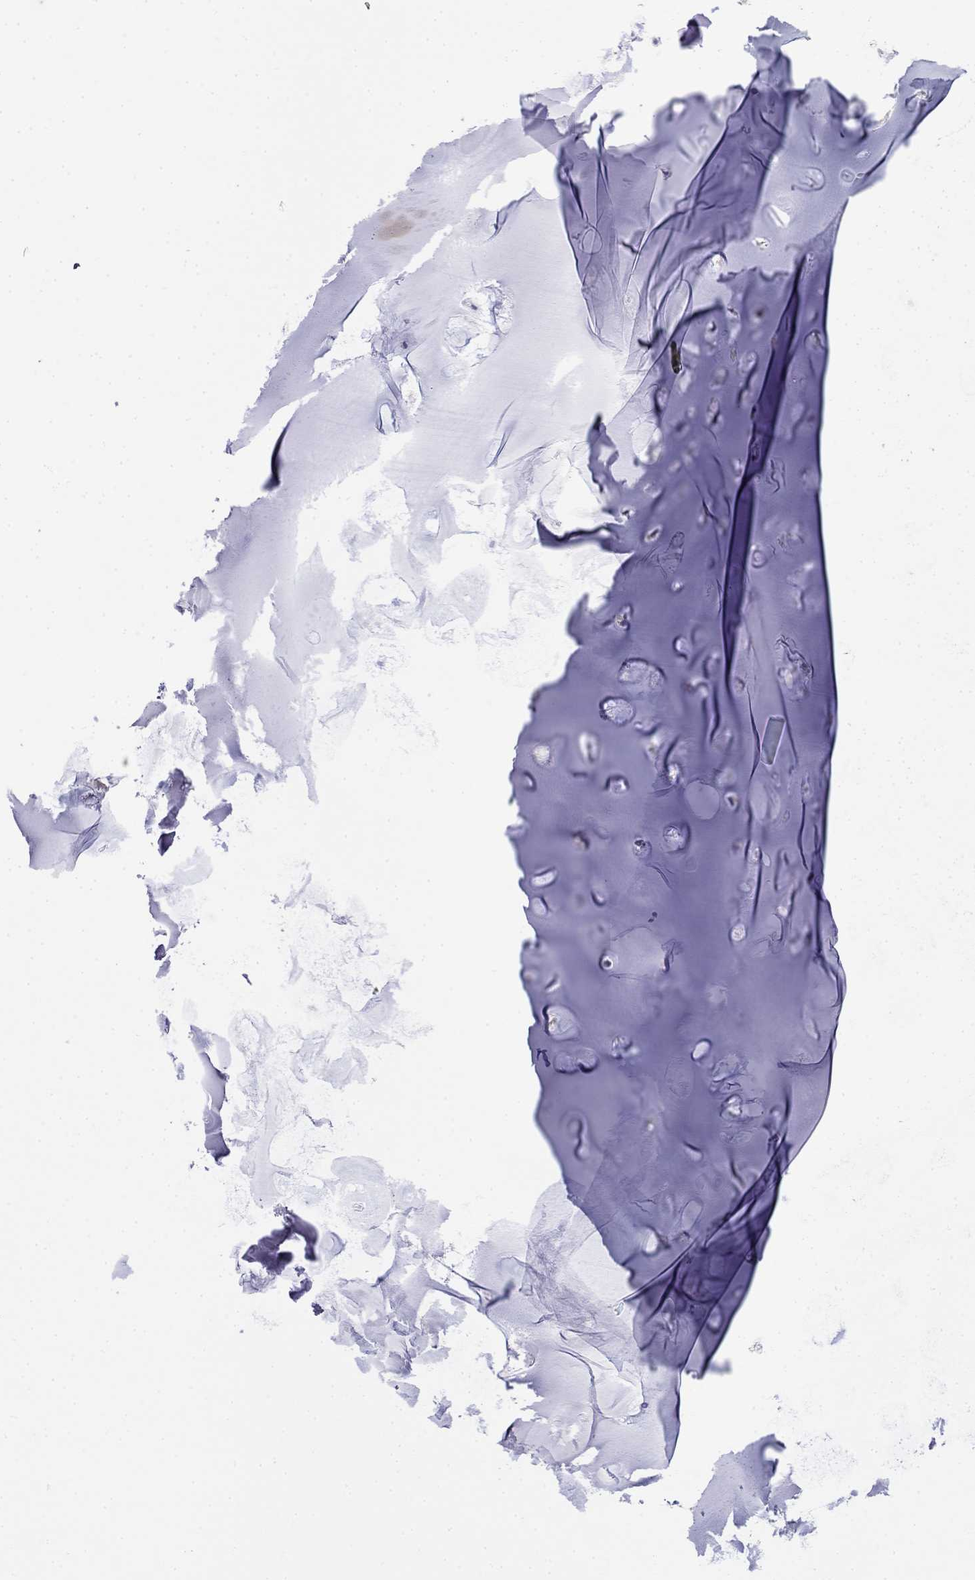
{"staining": {"intensity": "negative", "quantity": "none", "location": "none"}, "tissue": "soft tissue", "cell_type": "Chondrocytes", "image_type": "normal", "snomed": [{"axis": "morphology", "description": "Normal tissue, NOS"}, {"axis": "topography", "description": "Cartilage tissue"}], "caption": "A high-resolution photomicrograph shows IHC staining of normal soft tissue, which exhibits no significant expression in chondrocytes. (DAB (3,3'-diaminobenzidine) IHC, high magnification).", "gene": "GUCA1B", "patient": {"sex": "male", "age": 62}}